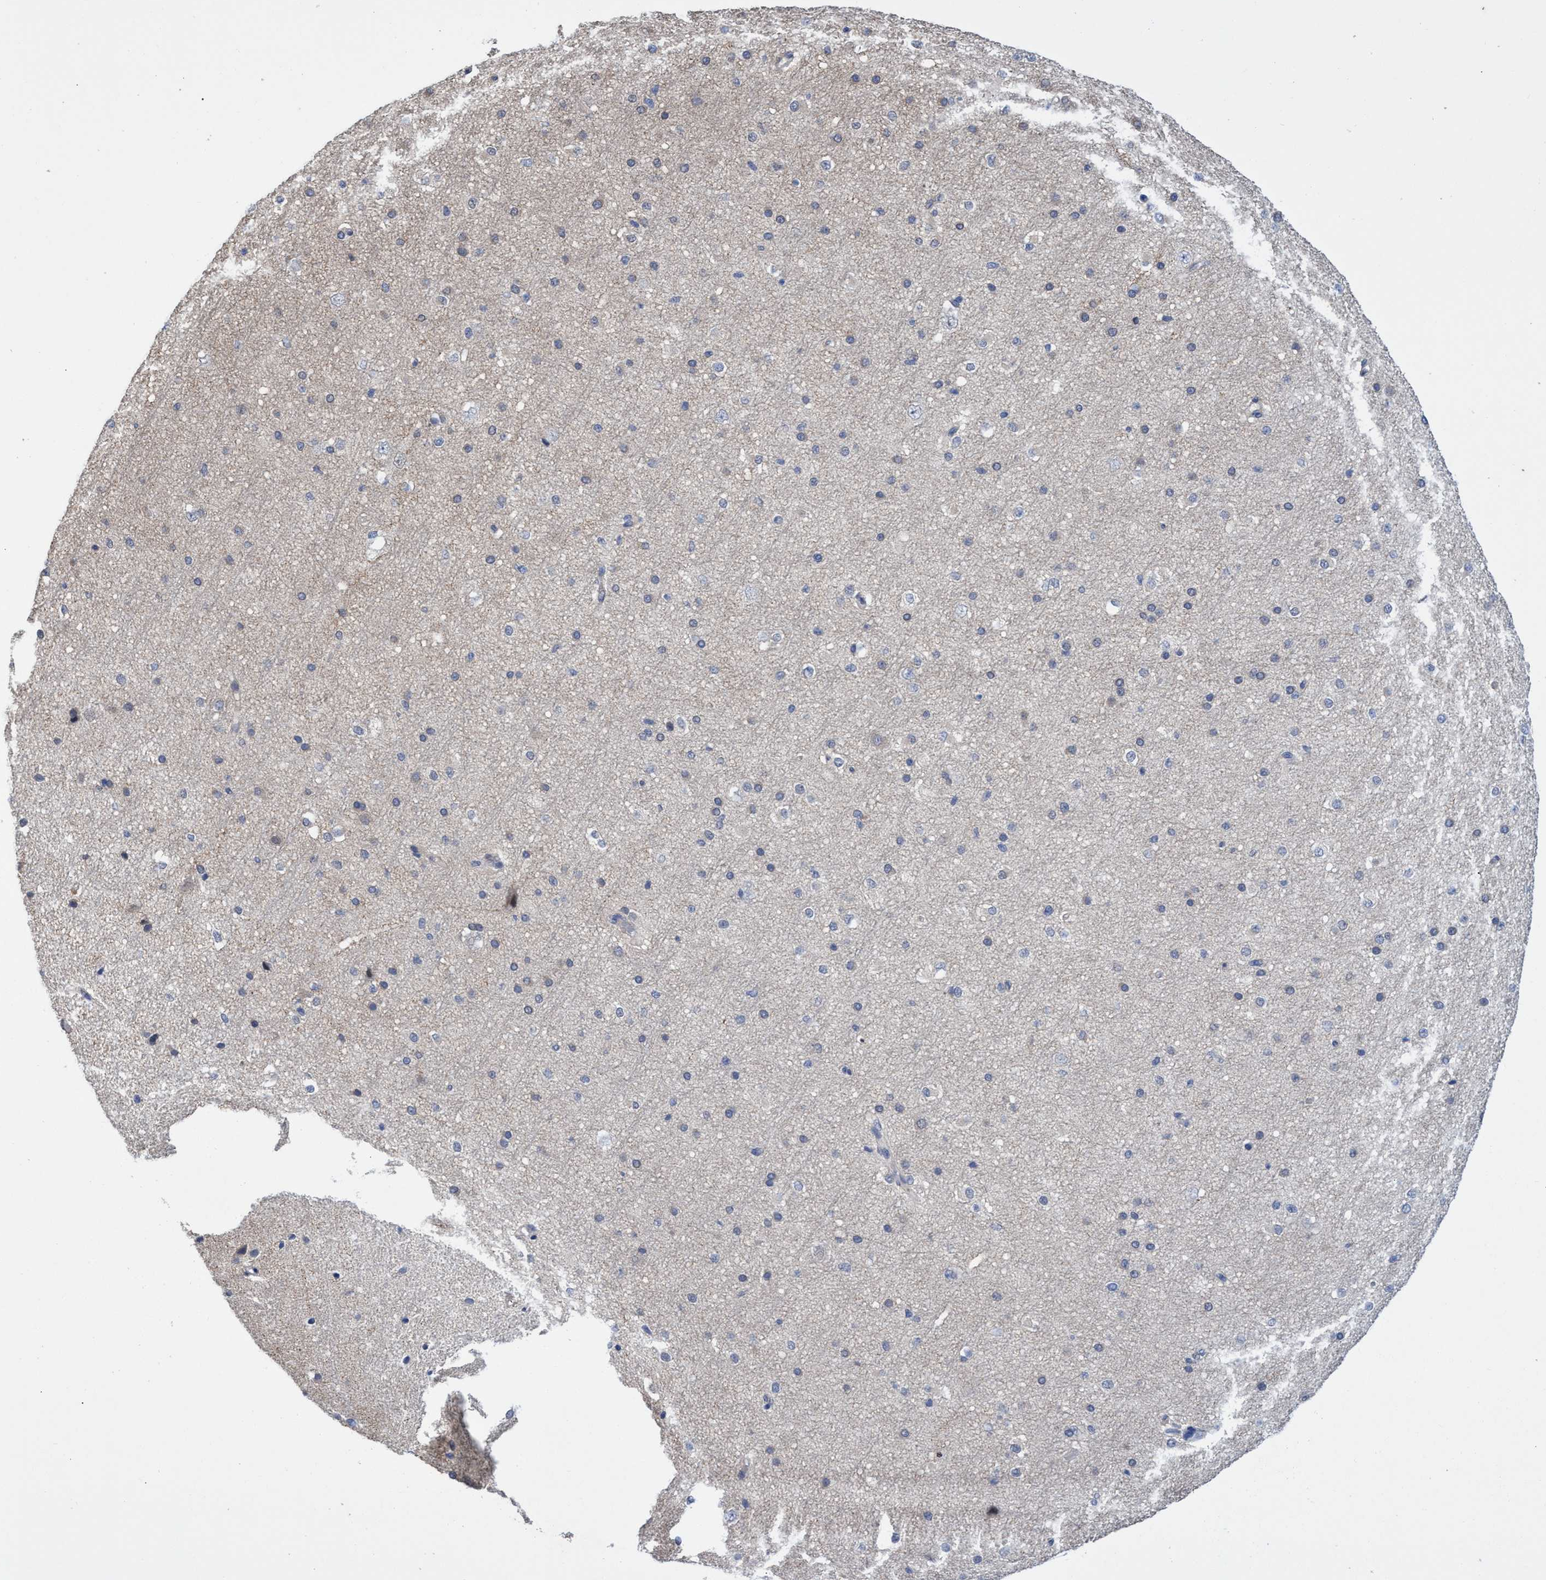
{"staining": {"intensity": "negative", "quantity": "none", "location": "none"}, "tissue": "cerebral cortex", "cell_type": "Endothelial cells", "image_type": "normal", "snomed": [{"axis": "morphology", "description": "Normal tissue, NOS"}, {"axis": "morphology", "description": "Developmental malformation"}, {"axis": "topography", "description": "Cerebral cortex"}], "caption": "Immunohistochemistry (IHC) of benign cerebral cortex shows no staining in endothelial cells.", "gene": "SVEP1", "patient": {"sex": "female", "age": 30}}